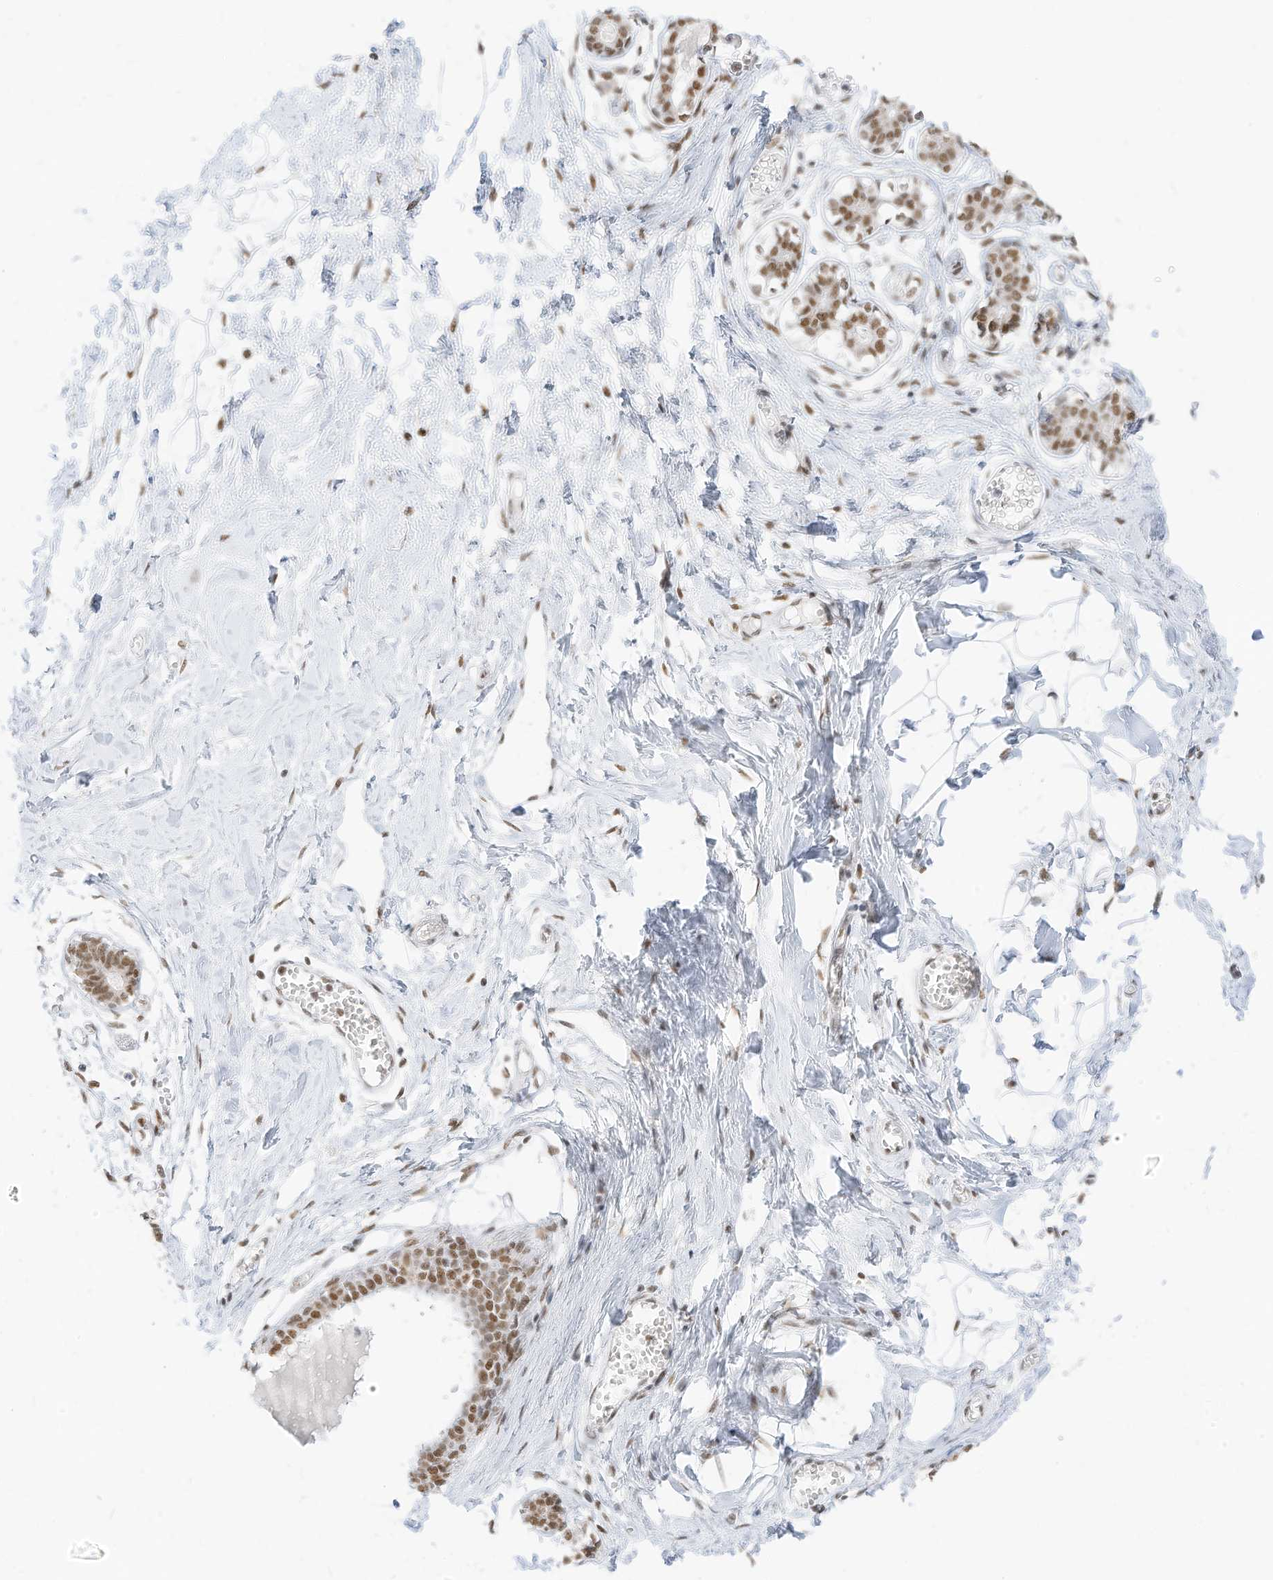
{"staining": {"intensity": "moderate", "quantity": ">75%", "location": "nuclear"}, "tissue": "breast", "cell_type": "Adipocytes", "image_type": "normal", "snomed": [{"axis": "morphology", "description": "Normal tissue, NOS"}, {"axis": "topography", "description": "Breast"}], "caption": "Immunohistochemistry (IHC) (DAB) staining of unremarkable human breast exhibits moderate nuclear protein positivity in about >75% of adipocytes.", "gene": "SMARCA2", "patient": {"sex": "female", "age": 27}}